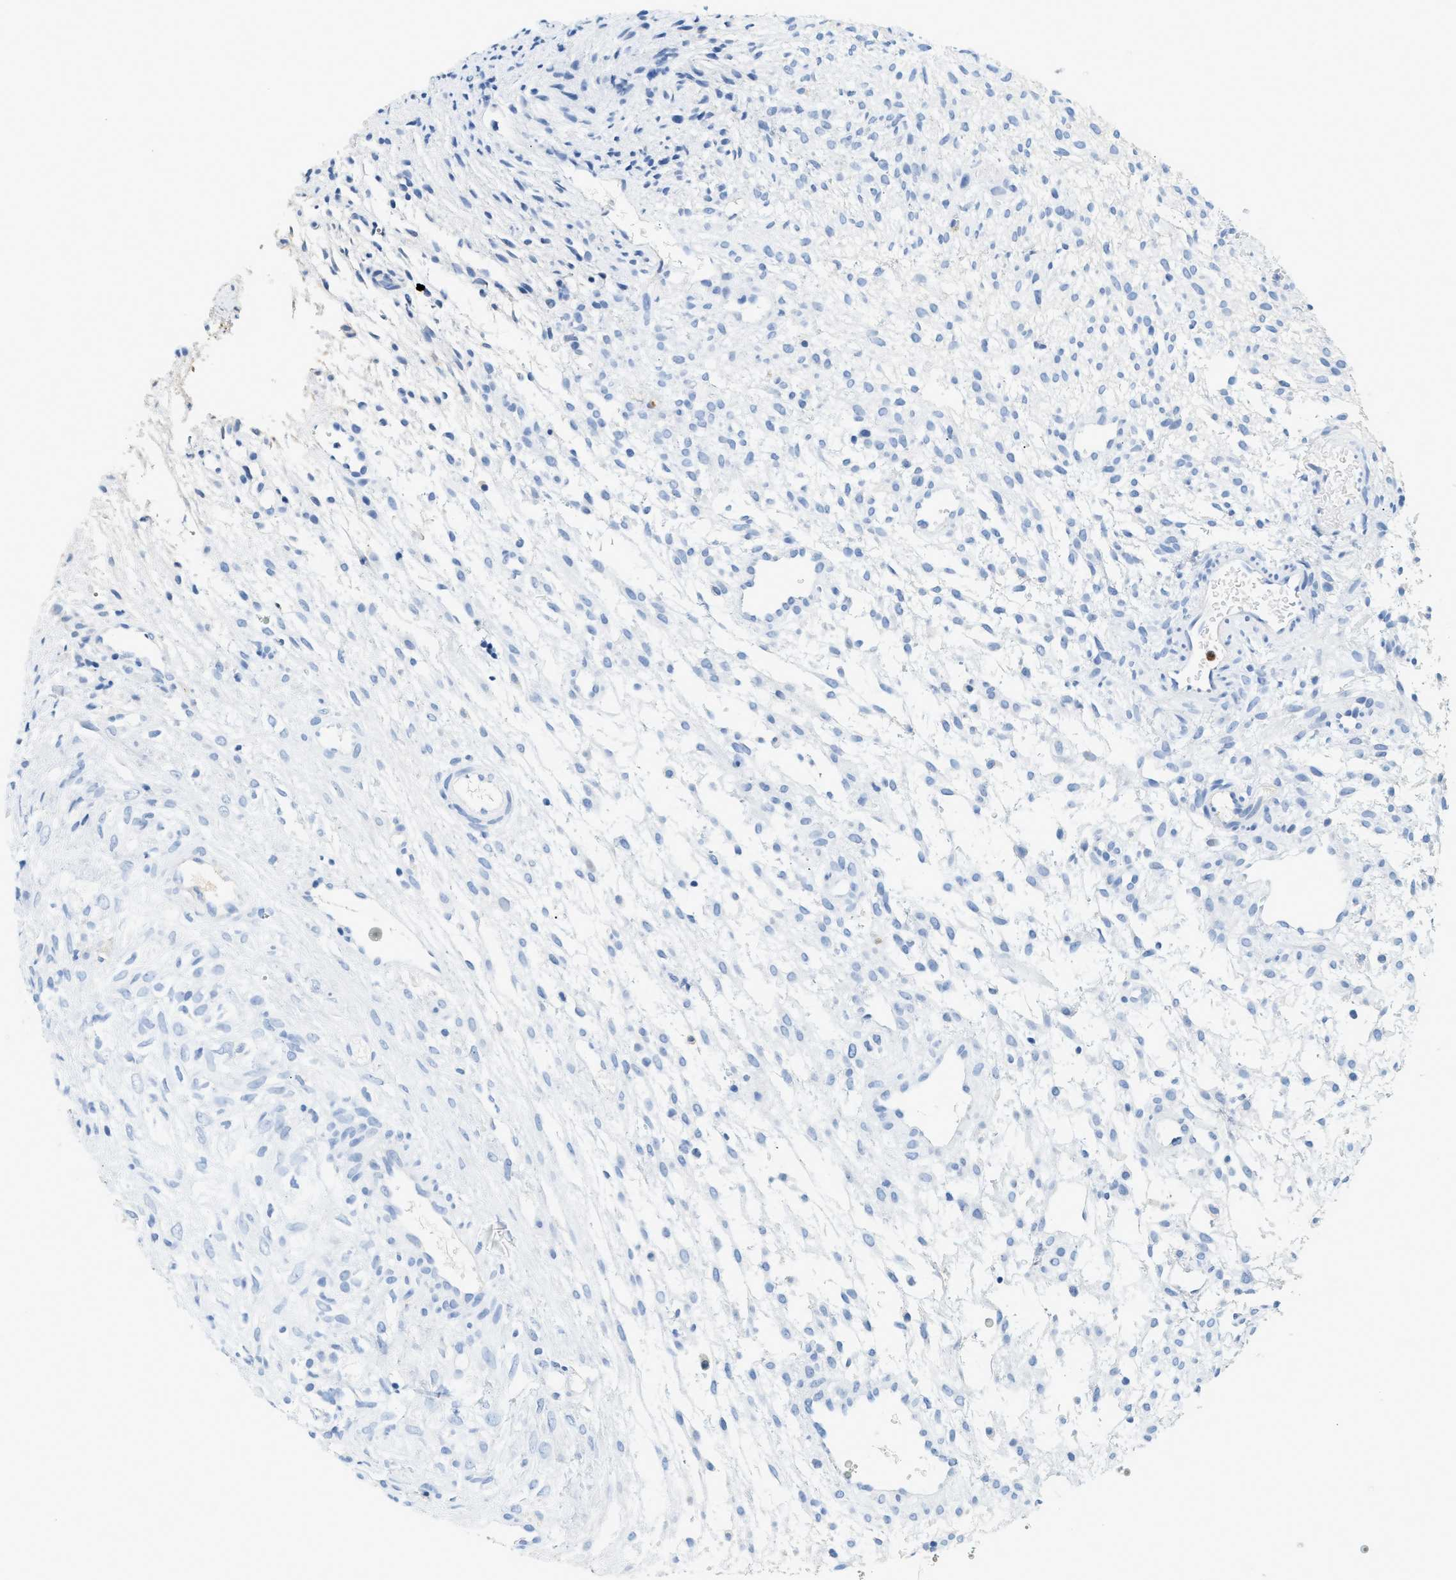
{"staining": {"intensity": "negative", "quantity": "none", "location": "none"}, "tissue": "ovary", "cell_type": "Follicle cells", "image_type": "normal", "snomed": [{"axis": "morphology", "description": "Normal tissue, NOS"}, {"axis": "morphology", "description": "Cyst, NOS"}, {"axis": "topography", "description": "Ovary"}], "caption": "Histopathology image shows no protein staining in follicle cells of unremarkable ovary.", "gene": "LCN2", "patient": {"sex": "female", "age": 18}}